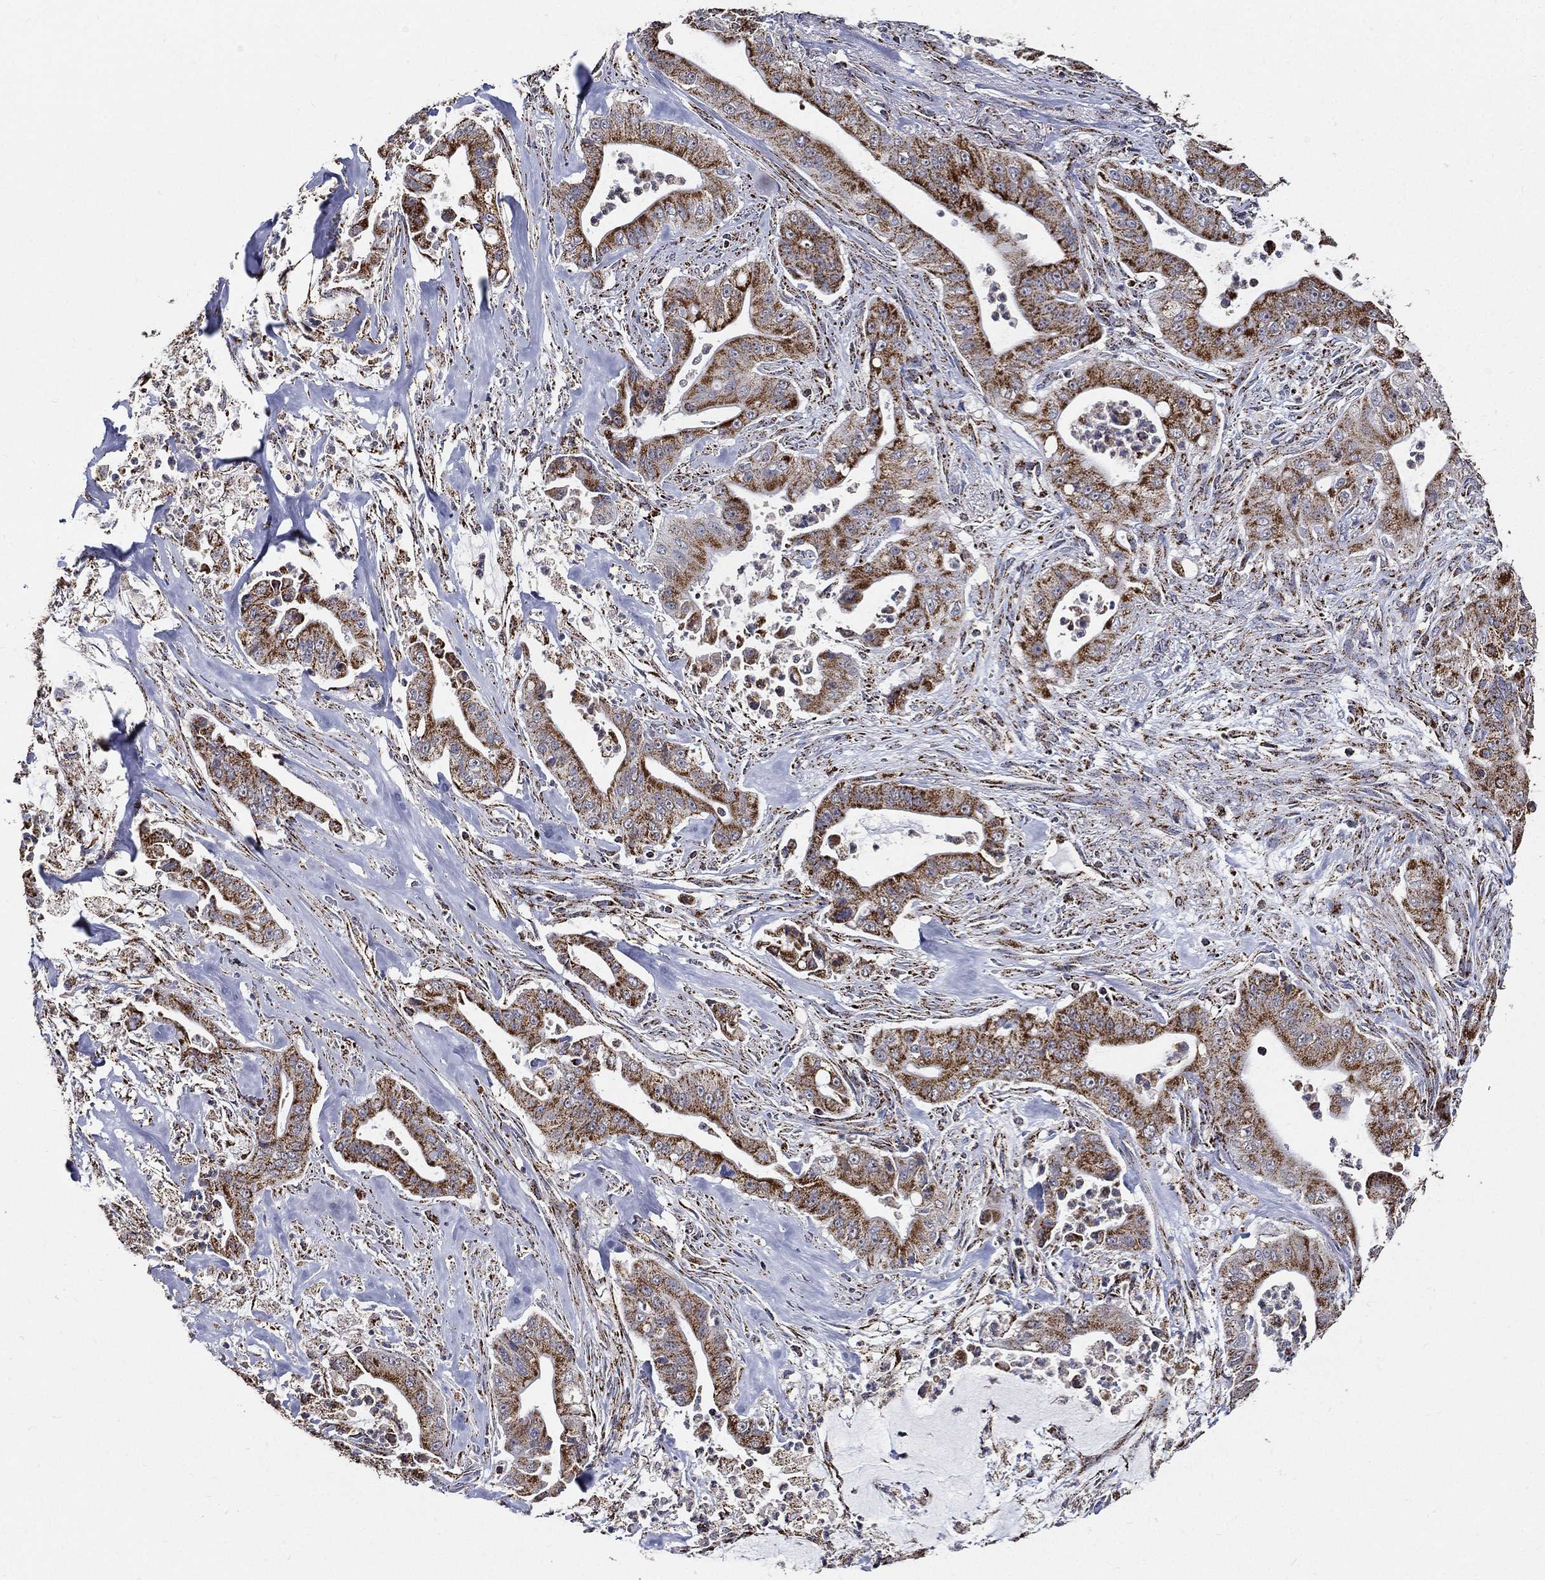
{"staining": {"intensity": "strong", "quantity": ">75%", "location": "cytoplasmic/membranous"}, "tissue": "pancreatic cancer", "cell_type": "Tumor cells", "image_type": "cancer", "snomed": [{"axis": "morphology", "description": "Normal tissue, NOS"}, {"axis": "morphology", "description": "Inflammation, NOS"}, {"axis": "morphology", "description": "Adenocarcinoma, NOS"}, {"axis": "topography", "description": "Pancreas"}], "caption": "Human adenocarcinoma (pancreatic) stained with a brown dye shows strong cytoplasmic/membranous positive staining in about >75% of tumor cells.", "gene": "NDUFAB1", "patient": {"sex": "male", "age": 57}}